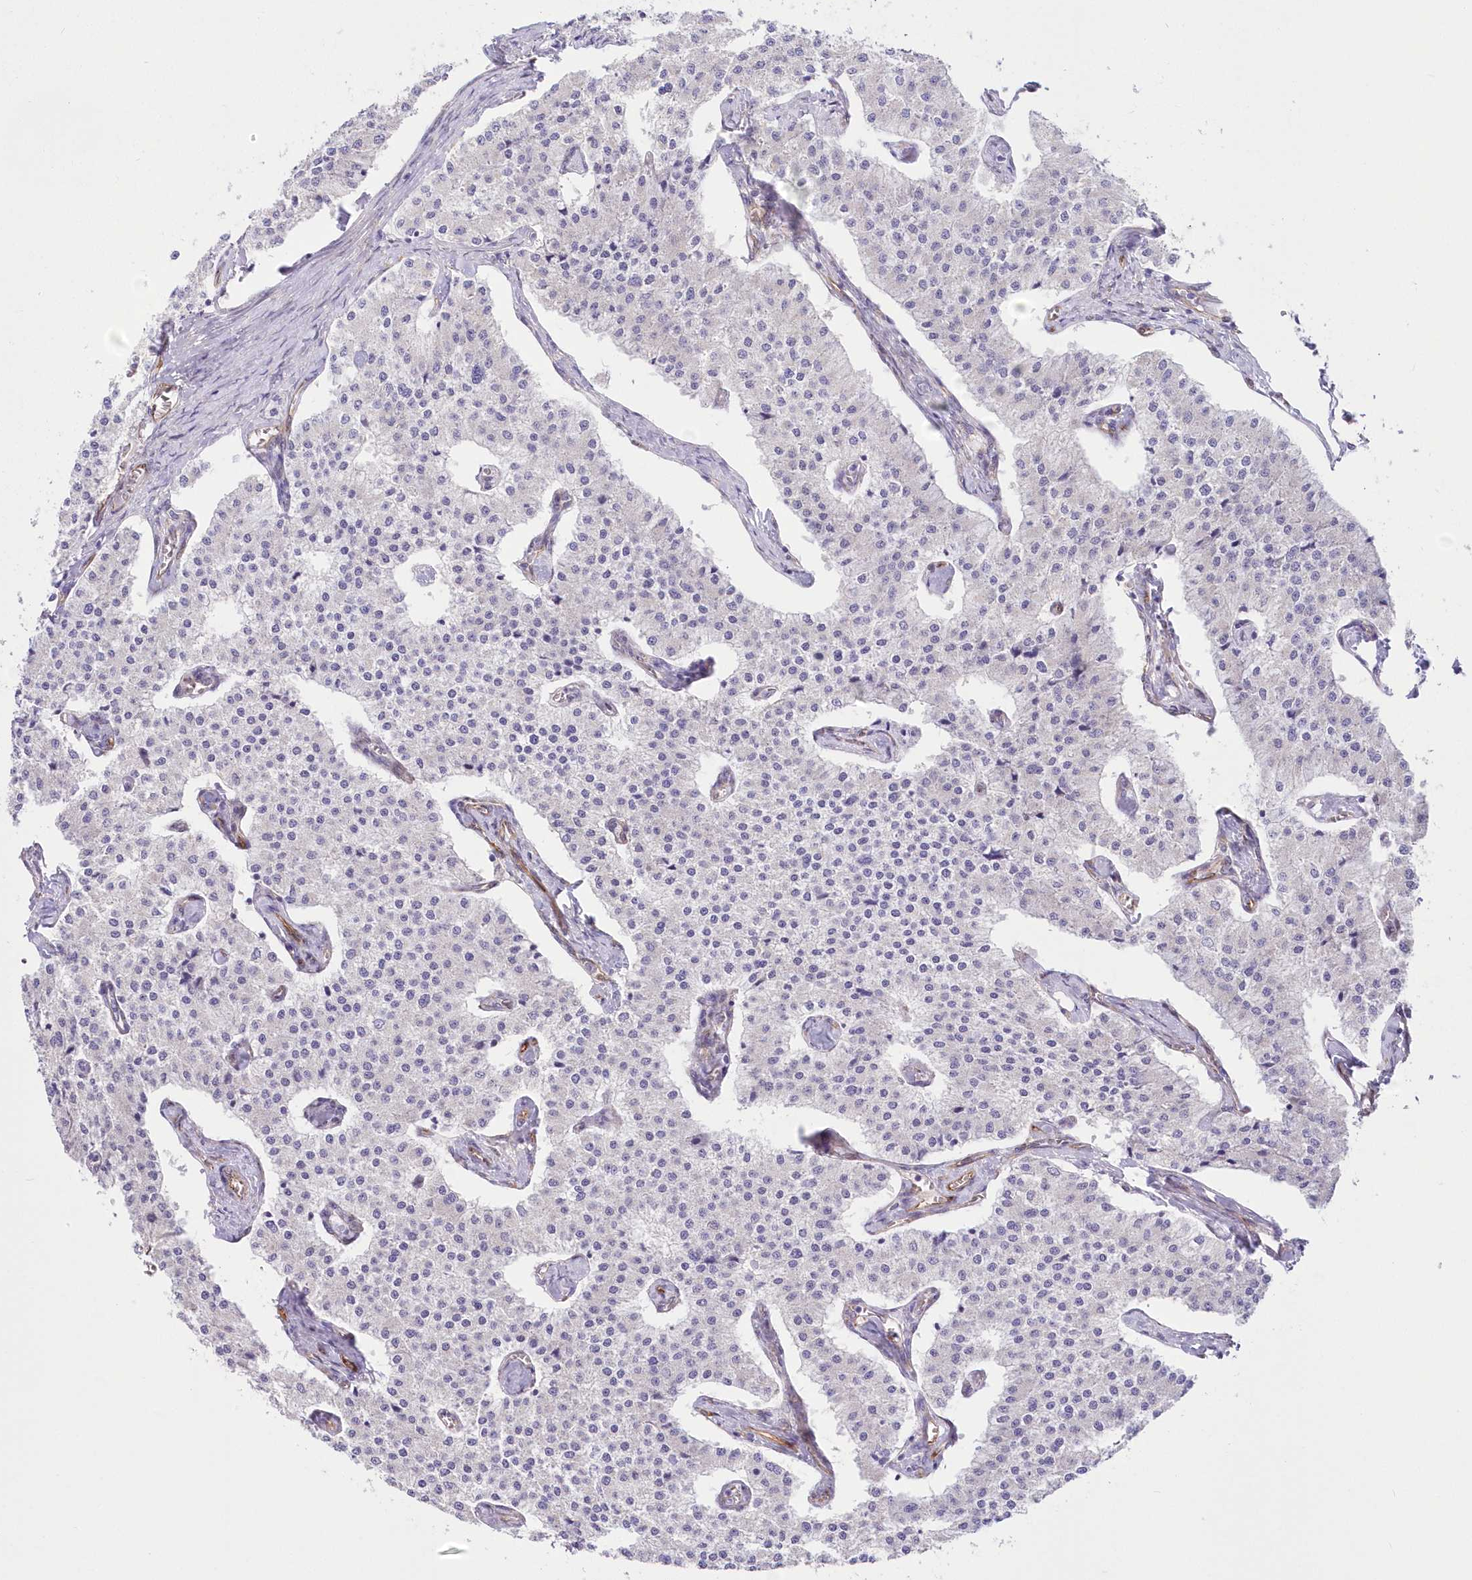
{"staining": {"intensity": "negative", "quantity": "none", "location": "none"}, "tissue": "carcinoid", "cell_type": "Tumor cells", "image_type": "cancer", "snomed": [{"axis": "morphology", "description": "Carcinoid, malignant, NOS"}, {"axis": "topography", "description": "Colon"}], "caption": "The immunohistochemistry (IHC) photomicrograph has no significant expression in tumor cells of carcinoid tissue.", "gene": "YTHDC2", "patient": {"sex": "female", "age": 52}}